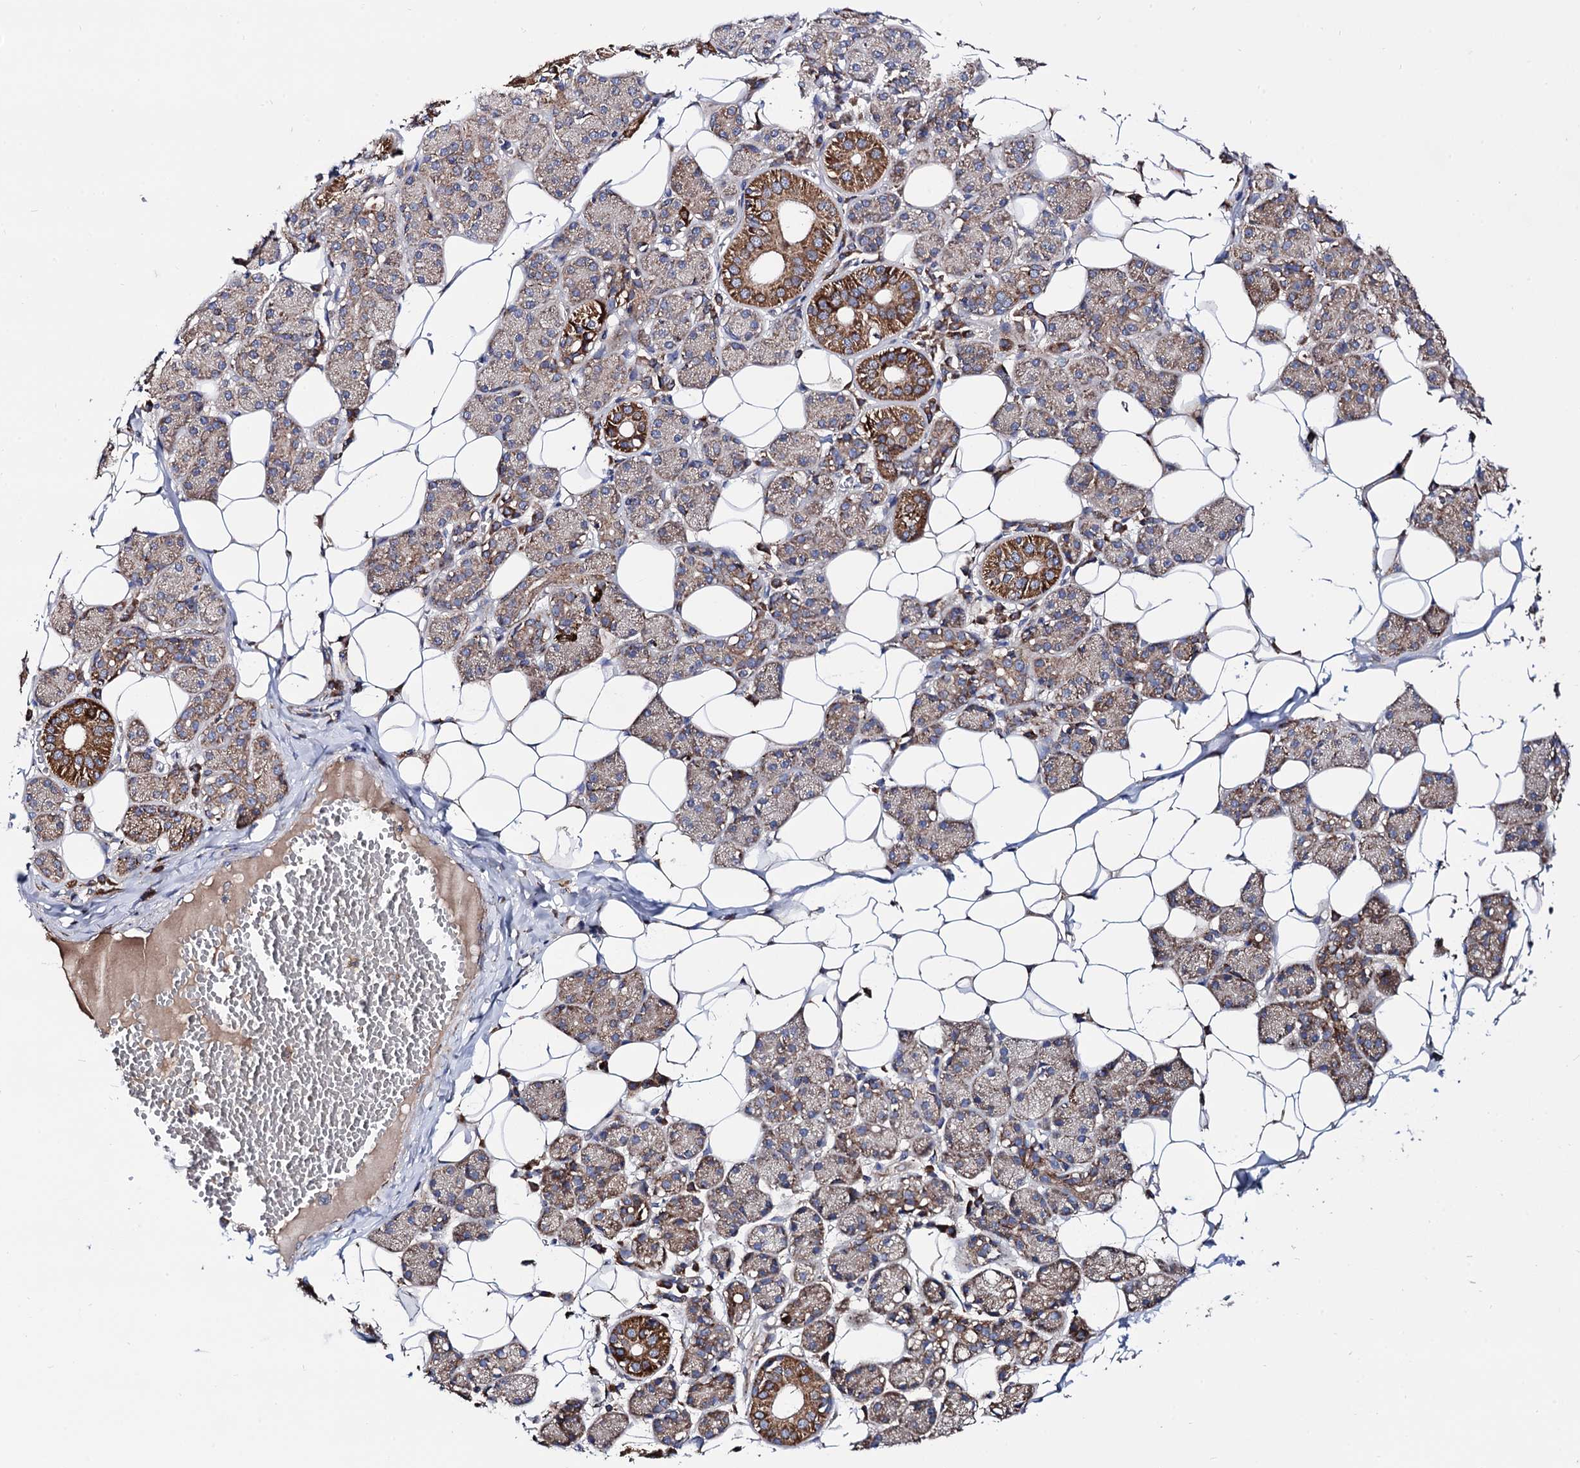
{"staining": {"intensity": "strong", "quantity": "<25%", "location": "cytoplasmic/membranous"}, "tissue": "salivary gland", "cell_type": "Glandular cells", "image_type": "normal", "snomed": [{"axis": "morphology", "description": "Normal tissue, NOS"}, {"axis": "topography", "description": "Salivary gland"}], "caption": "Normal salivary gland was stained to show a protein in brown. There is medium levels of strong cytoplasmic/membranous expression in approximately <25% of glandular cells. (Brightfield microscopy of DAB IHC at high magnification).", "gene": "IQCH", "patient": {"sex": "female", "age": 33}}